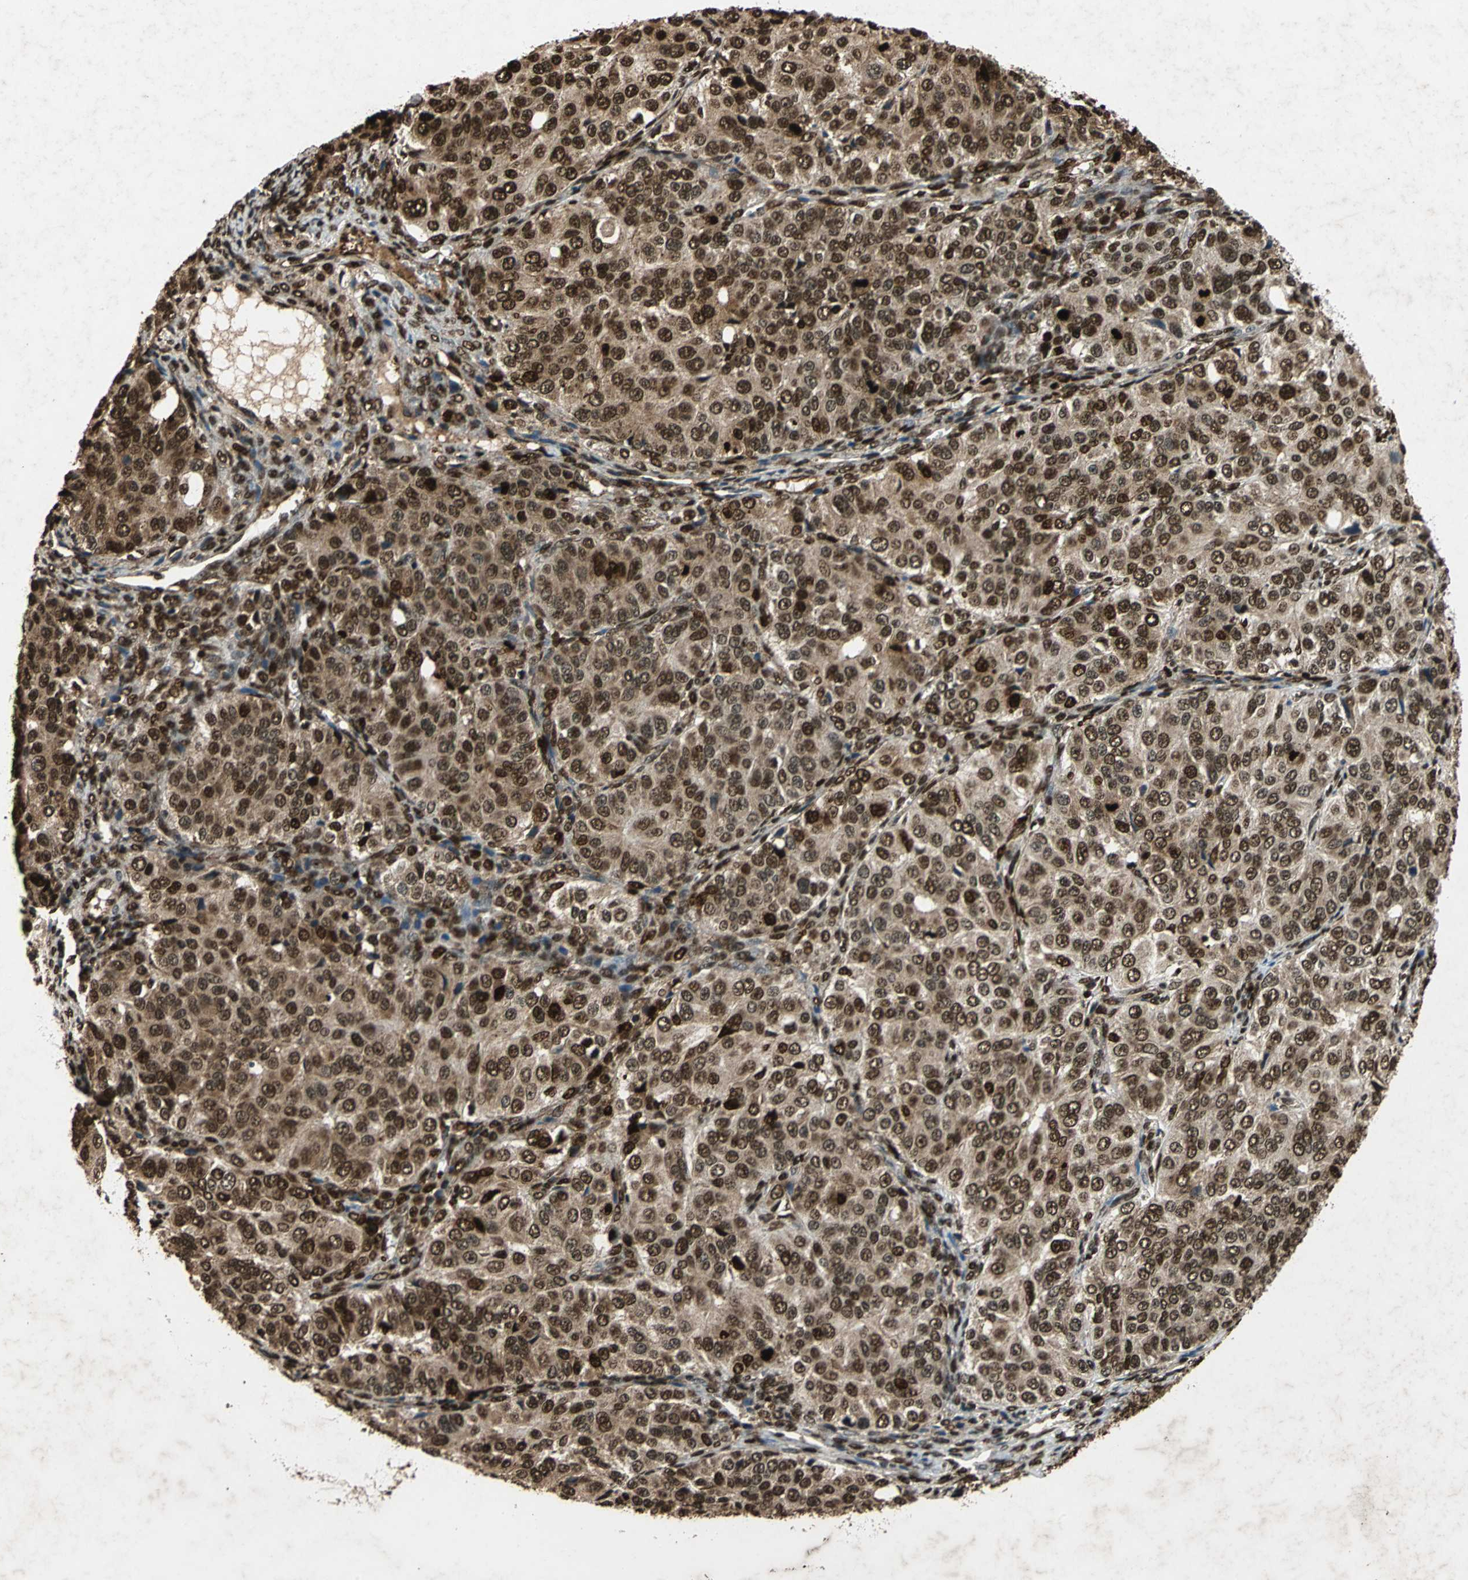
{"staining": {"intensity": "strong", "quantity": ">75%", "location": "cytoplasmic/membranous,nuclear"}, "tissue": "ovarian cancer", "cell_type": "Tumor cells", "image_type": "cancer", "snomed": [{"axis": "morphology", "description": "Carcinoma, endometroid"}, {"axis": "topography", "description": "Ovary"}], "caption": "Protein staining shows strong cytoplasmic/membranous and nuclear expression in about >75% of tumor cells in ovarian endometroid carcinoma.", "gene": "ANP32A", "patient": {"sex": "female", "age": 51}}